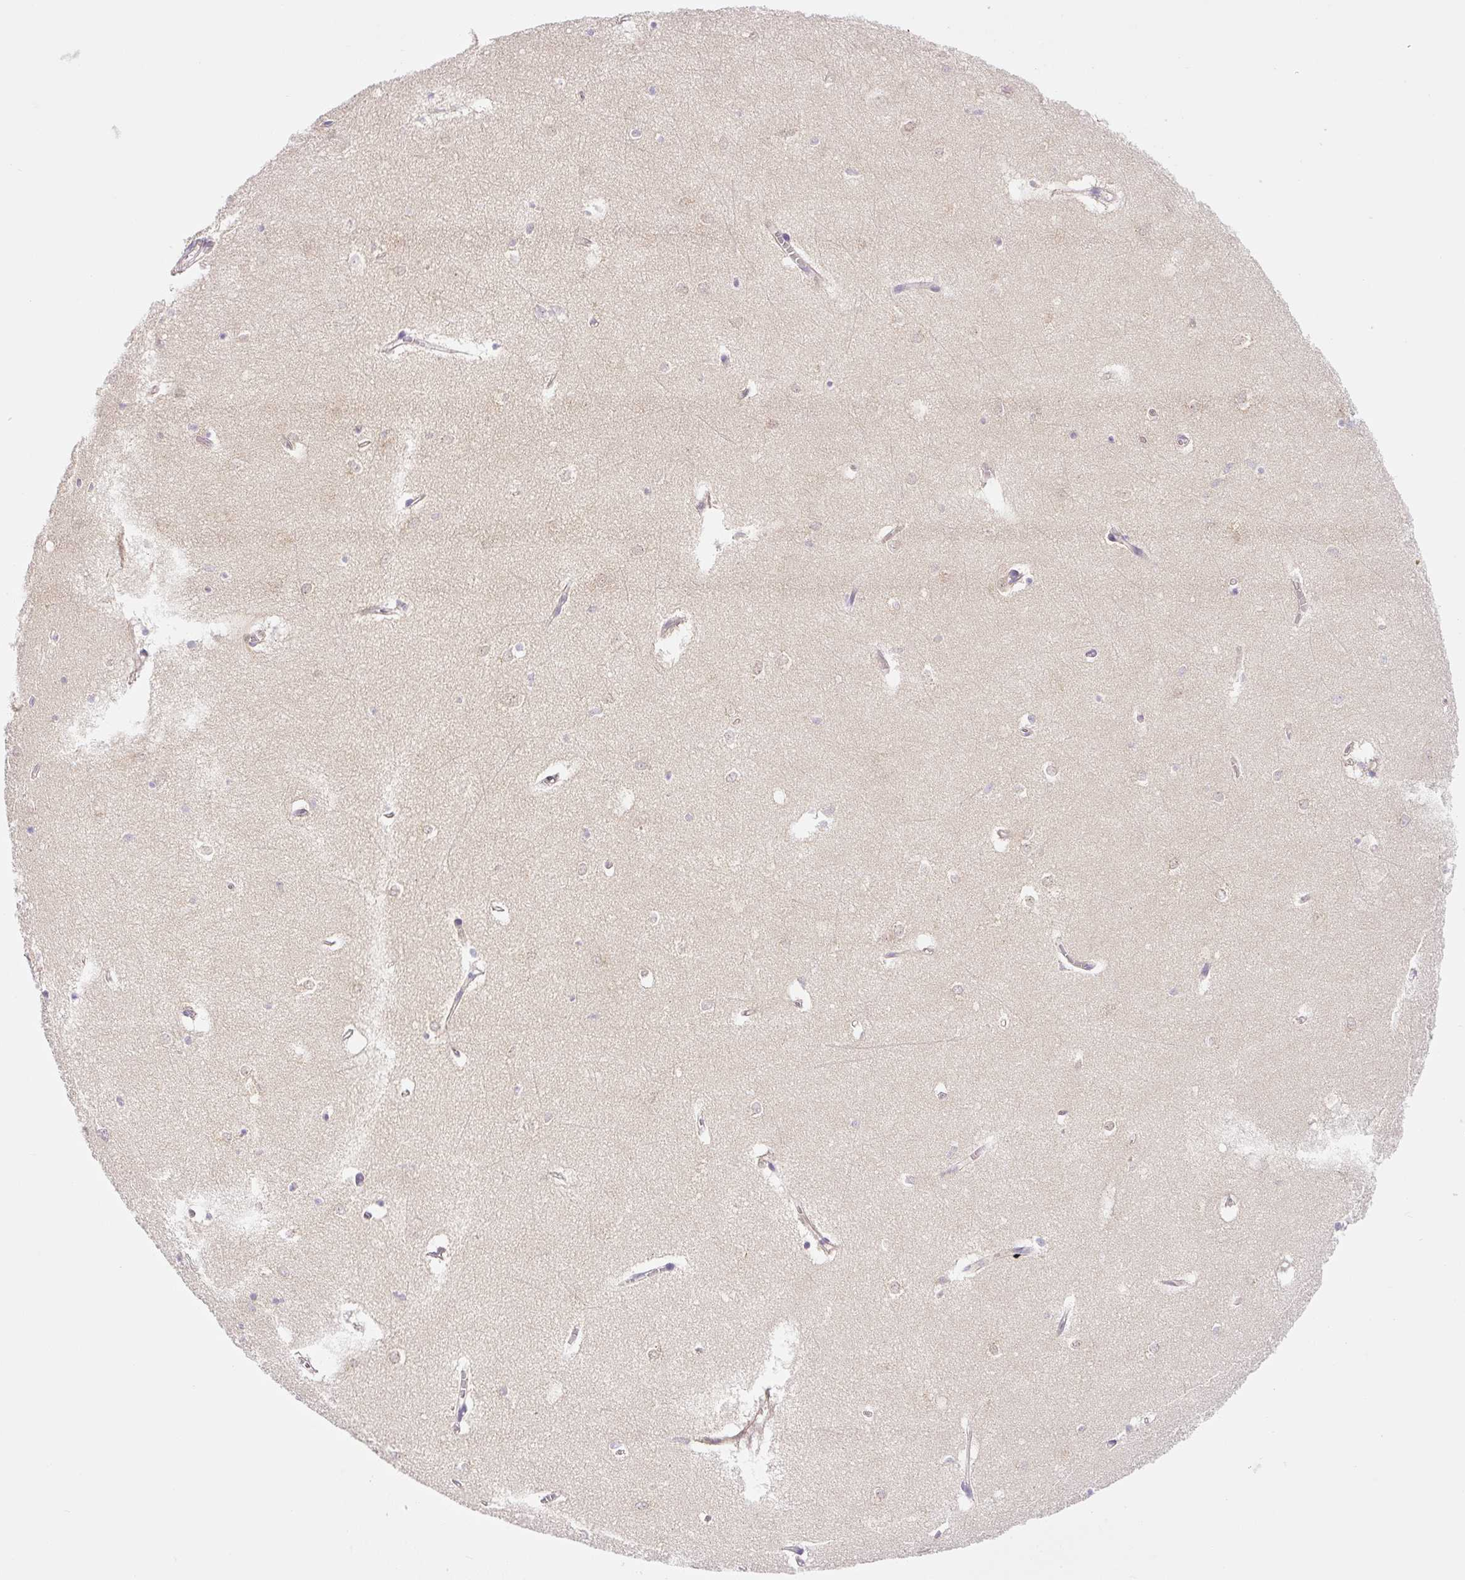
{"staining": {"intensity": "negative", "quantity": "none", "location": "none"}, "tissue": "hippocampus", "cell_type": "Glial cells", "image_type": "normal", "snomed": [{"axis": "morphology", "description": "Normal tissue, NOS"}, {"axis": "topography", "description": "Hippocampus"}], "caption": "Hippocampus stained for a protein using IHC shows no positivity glial cells.", "gene": "PLA2G4A", "patient": {"sex": "female", "age": 64}}